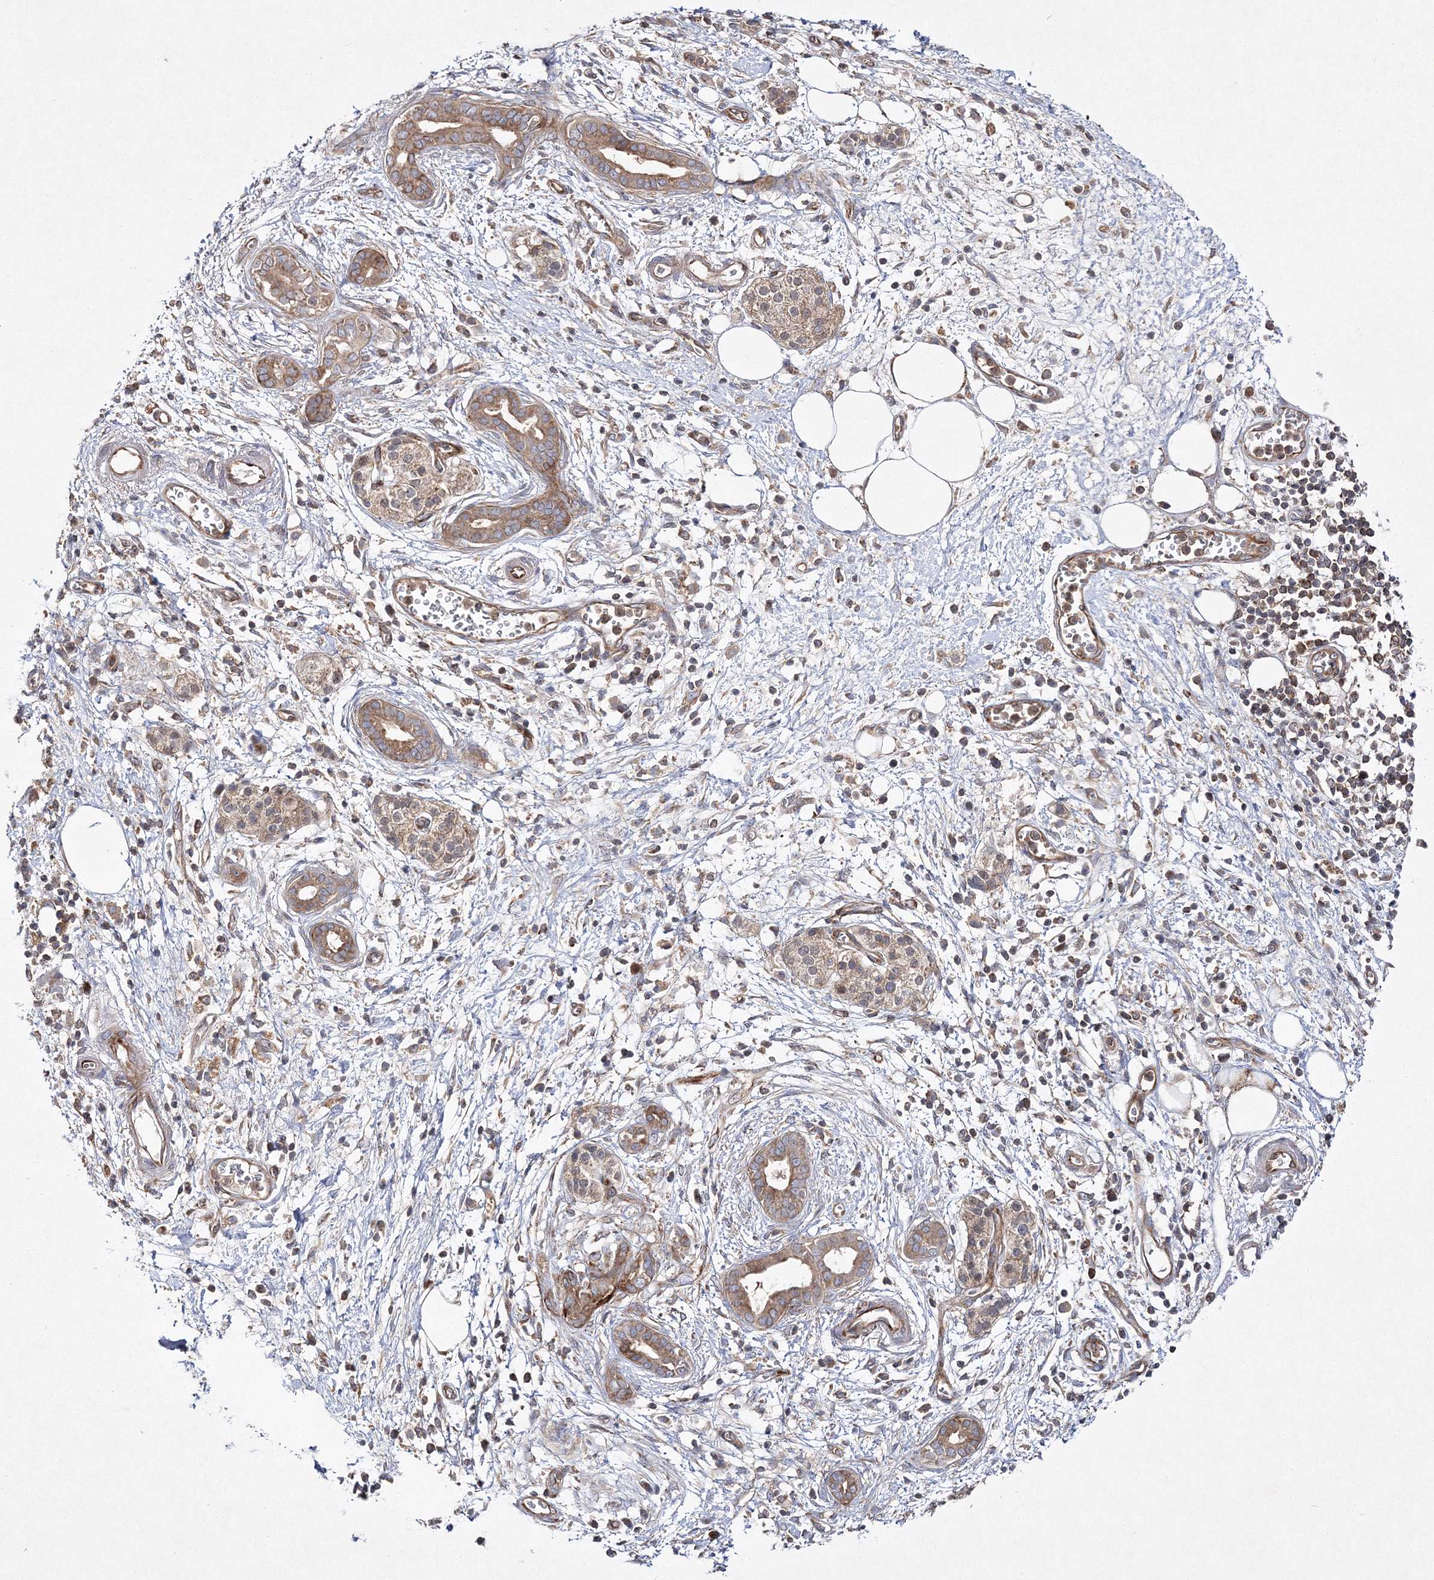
{"staining": {"intensity": "moderate", "quantity": ">75%", "location": "cytoplasmic/membranous"}, "tissue": "pancreatic cancer", "cell_type": "Tumor cells", "image_type": "cancer", "snomed": [{"axis": "morphology", "description": "Adenocarcinoma, NOS"}, {"axis": "topography", "description": "Pancreas"}], "caption": "Human pancreatic cancer (adenocarcinoma) stained for a protein (brown) reveals moderate cytoplasmic/membranous positive expression in approximately >75% of tumor cells.", "gene": "DNAJC13", "patient": {"sex": "male", "age": 78}}